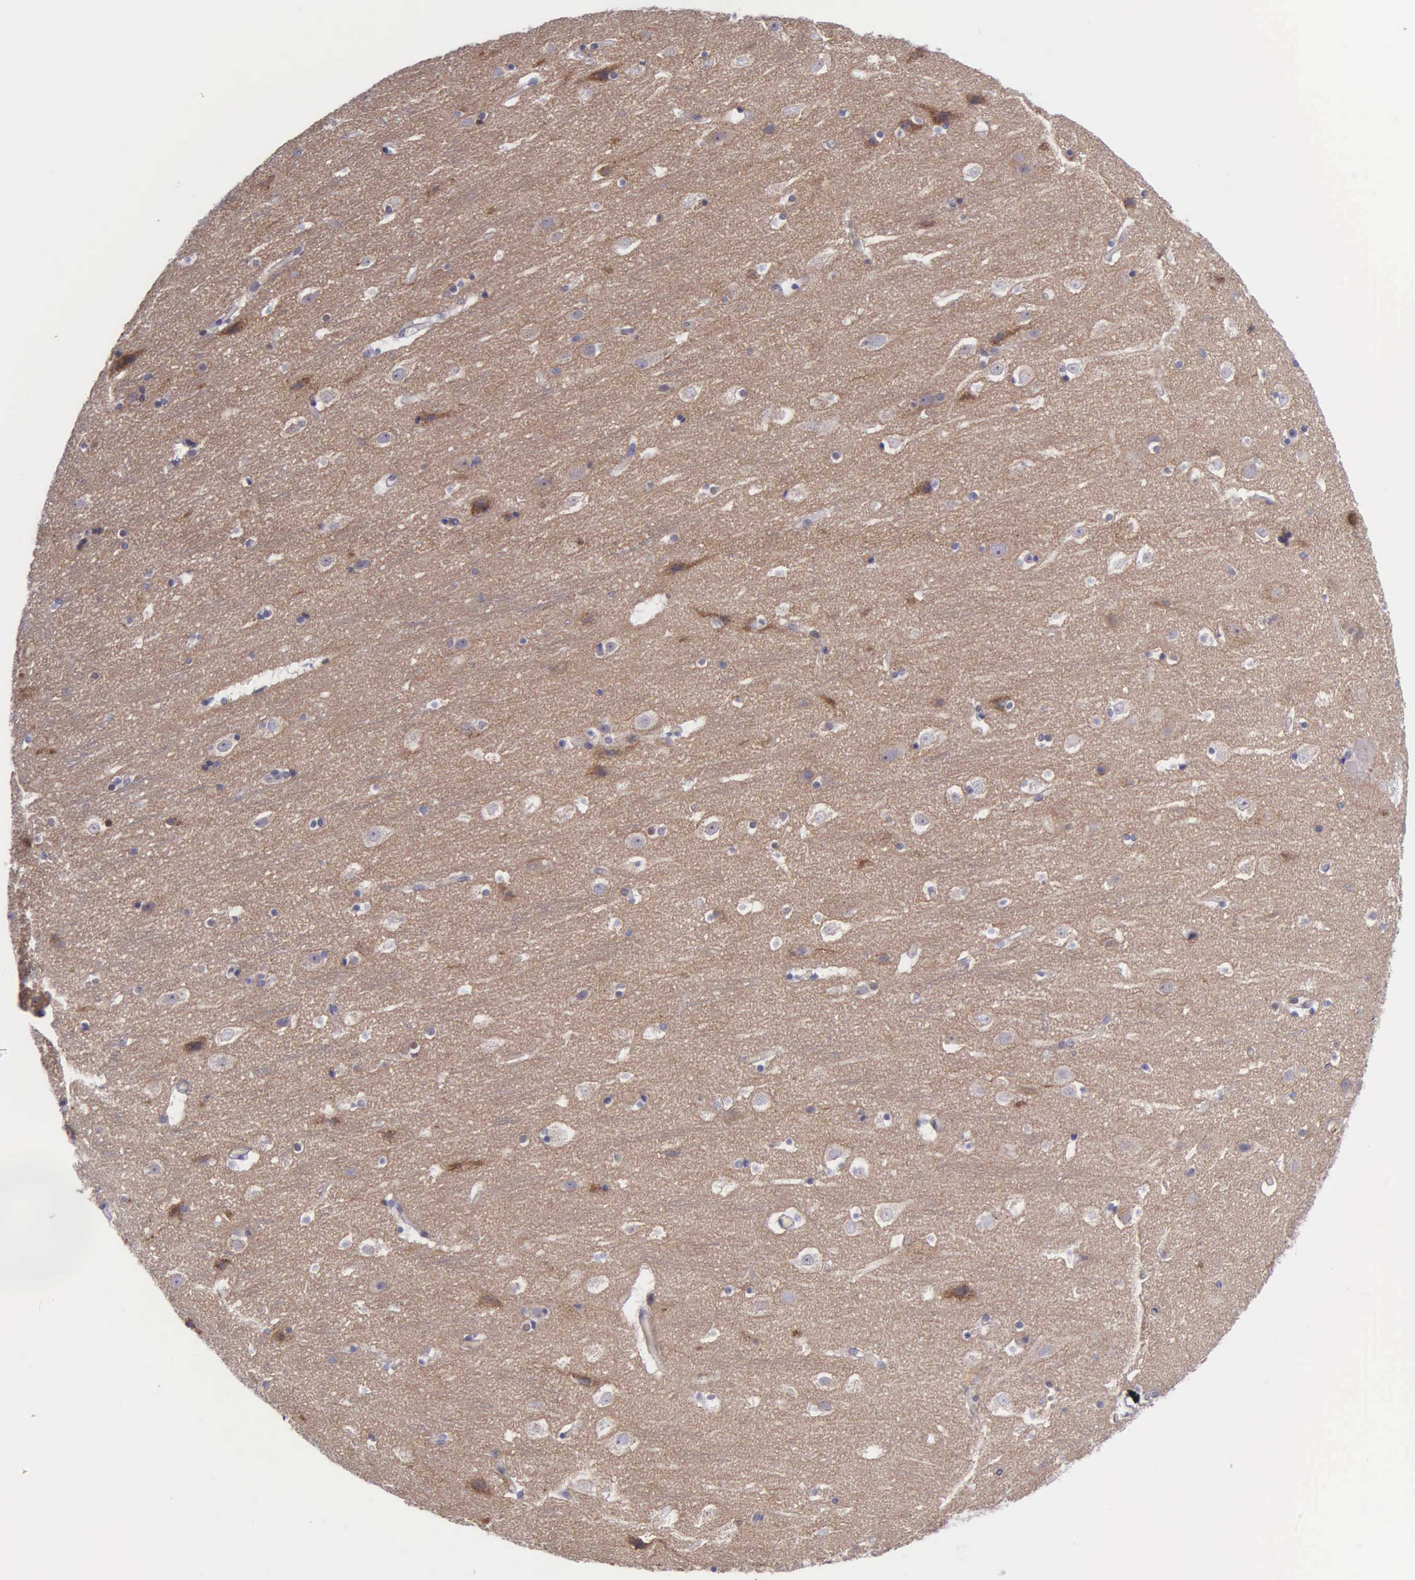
{"staining": {"intensity": "negative", "quantity": "none", "location": "none"}, "tissue": "cerebral cortex", "cell_type": "Endothelial cells", "image_type": "normal", "snomed": [{"axis": "morphology", "description": "Normal tissue, NOS"}, {"axis": "topography", "description": "Cerebral cortex"}], "caption": "Histopathology image shows no significant protein positivity in endothelial cells of benign cerebral cortex. Nuclei are stained in blue.", "gene": "MICAL3", "patient": {"sex": "male", "age": 45}}